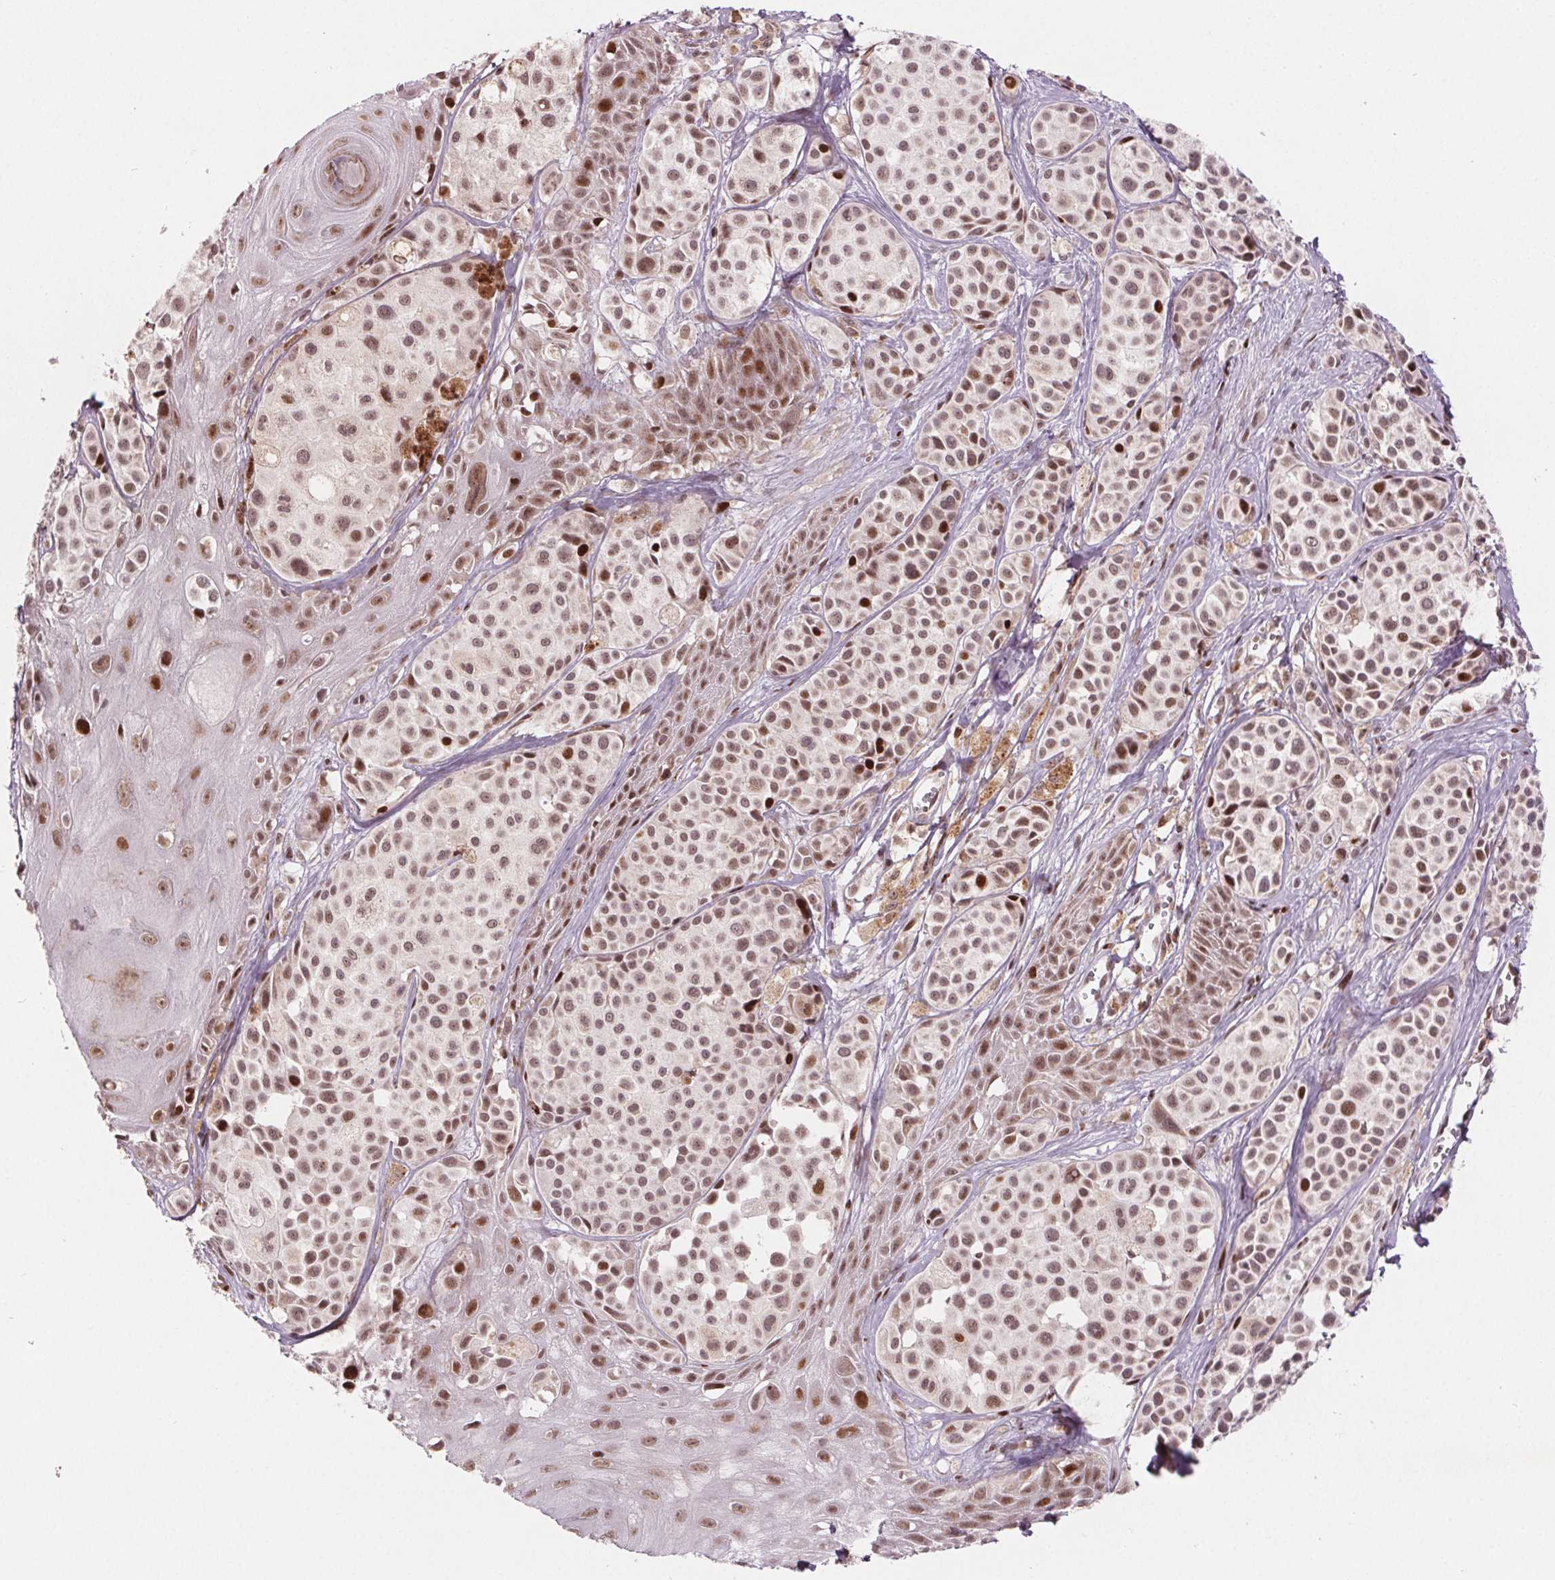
{"staining": {"intensity": "moderate", "quantity": "25%-75%", "location": "nuclear"}, "tissue": "melanoma", "cell_type": "Tumor cells", "image_type": "cancer", "snomed": [{"axis": "morphology", "description": "Malignant melanoma, NOS"}, {"axis": "topography", "description": "Skin"}], "caption": "Immunohistochemistry (IHC) photomicrograph of neoplastic tissue: human melanoma stained using IHC reveals medium levels of moderate protein expression localized specifically in the nuclear of tumor cells, appearing as a nuclear brown color.", "gene": "SNRNP35", "patient": {"sex": "male", "age": 77}}